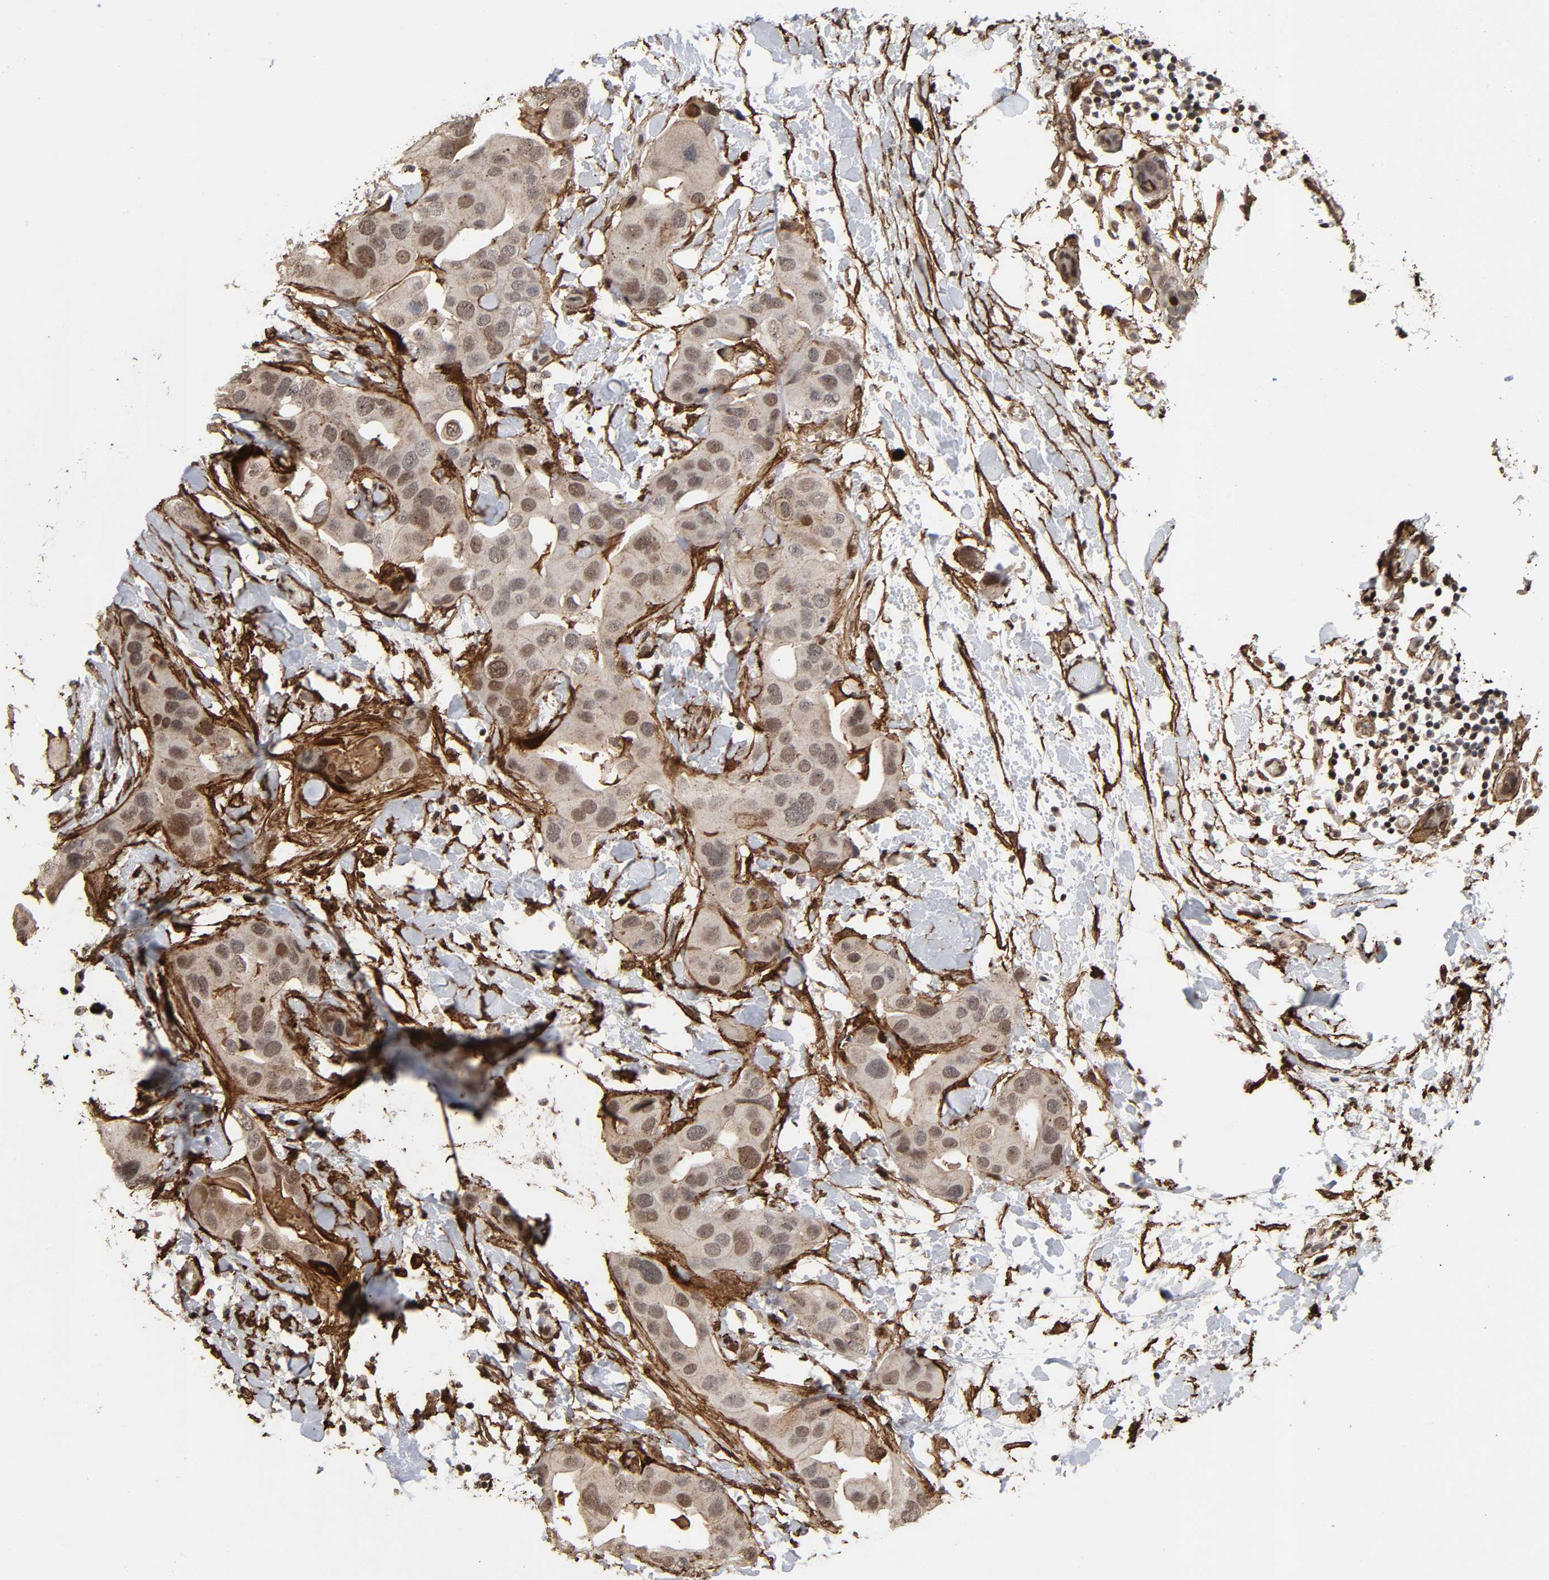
{"staining": {"intensity": "moderate", "quantity": "25%-75%", "location": "cytoplasmic/membranous,nuclear"}, "tissue": "breast cancer", "cell_type": "Tumor cells", "image_type": "cancer", "snomed": [{"axis": "morphology", "description": "Duct carcinoma"}, {"axis": "topography", "description": "Breast"}], "caption": "This image demonstrates IHC staining of human breast cancer, with medium moderate cytoplasmic/membranous and nuclear staining in approximately 25%-75% of tumor cells.", "gene": "AHNAK2", "patient": {"sex": "female", "age": 40}}